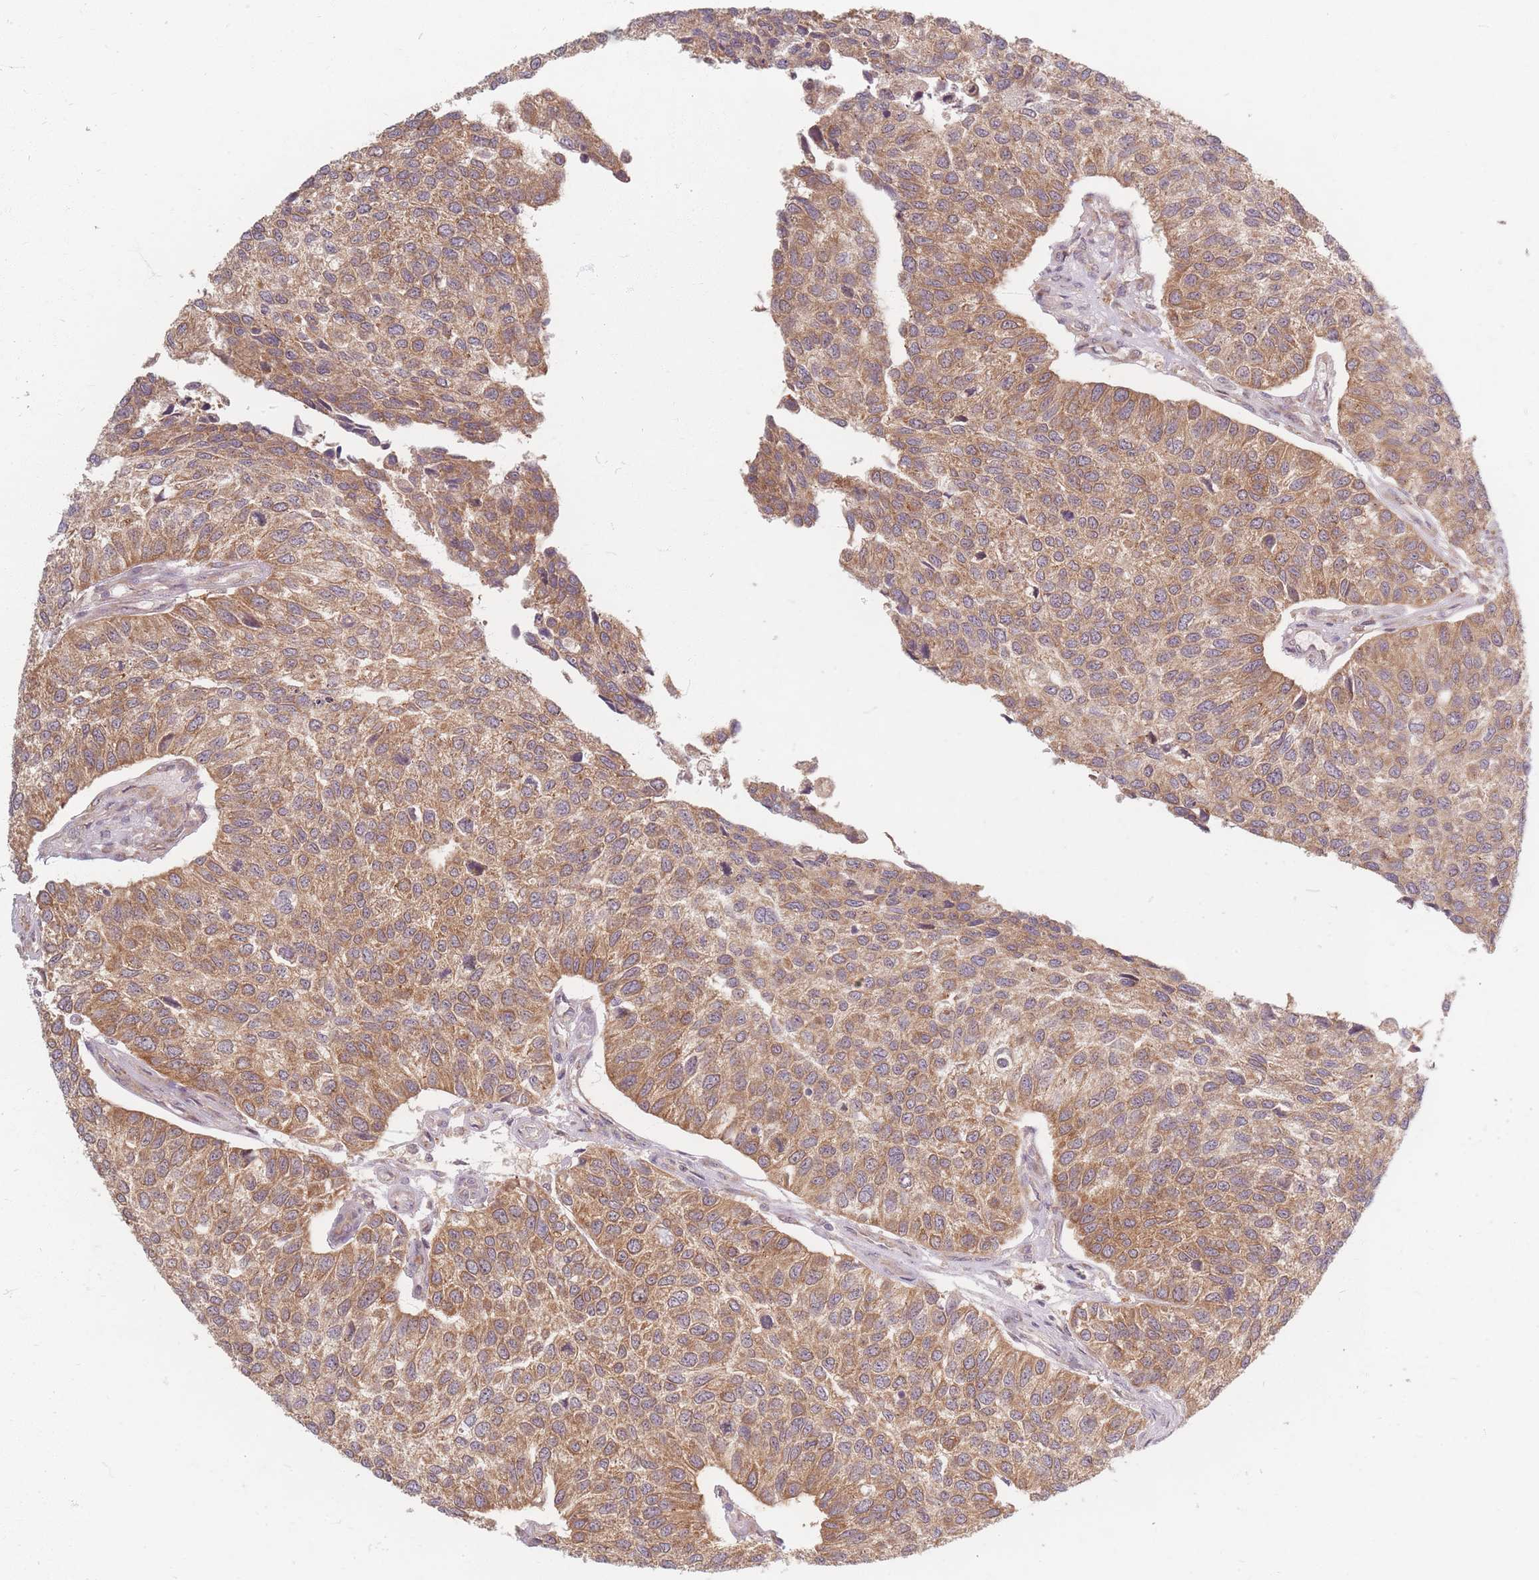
{"staining": {"intensity": "moderate", "quantity": ">75%", "location": "cytoplasmic/membranous"}, "tissue": "urothelial cancer", "cell_type": "Tumor cells", "image_type": "cancer", "snomed": [{"axis": "morphology", "description": "Urothelial carcinoma, NOS"}, {"axis": "topography", "description": "Urinary bladder"}], "caption": "The immunohistochemical stain labels moderate cytoplasmic/membranous positivity in tumor cells of urothelial cancer tissue.", "gene": "SMIM14", "patient": {"sex": "male", "age": 55}}